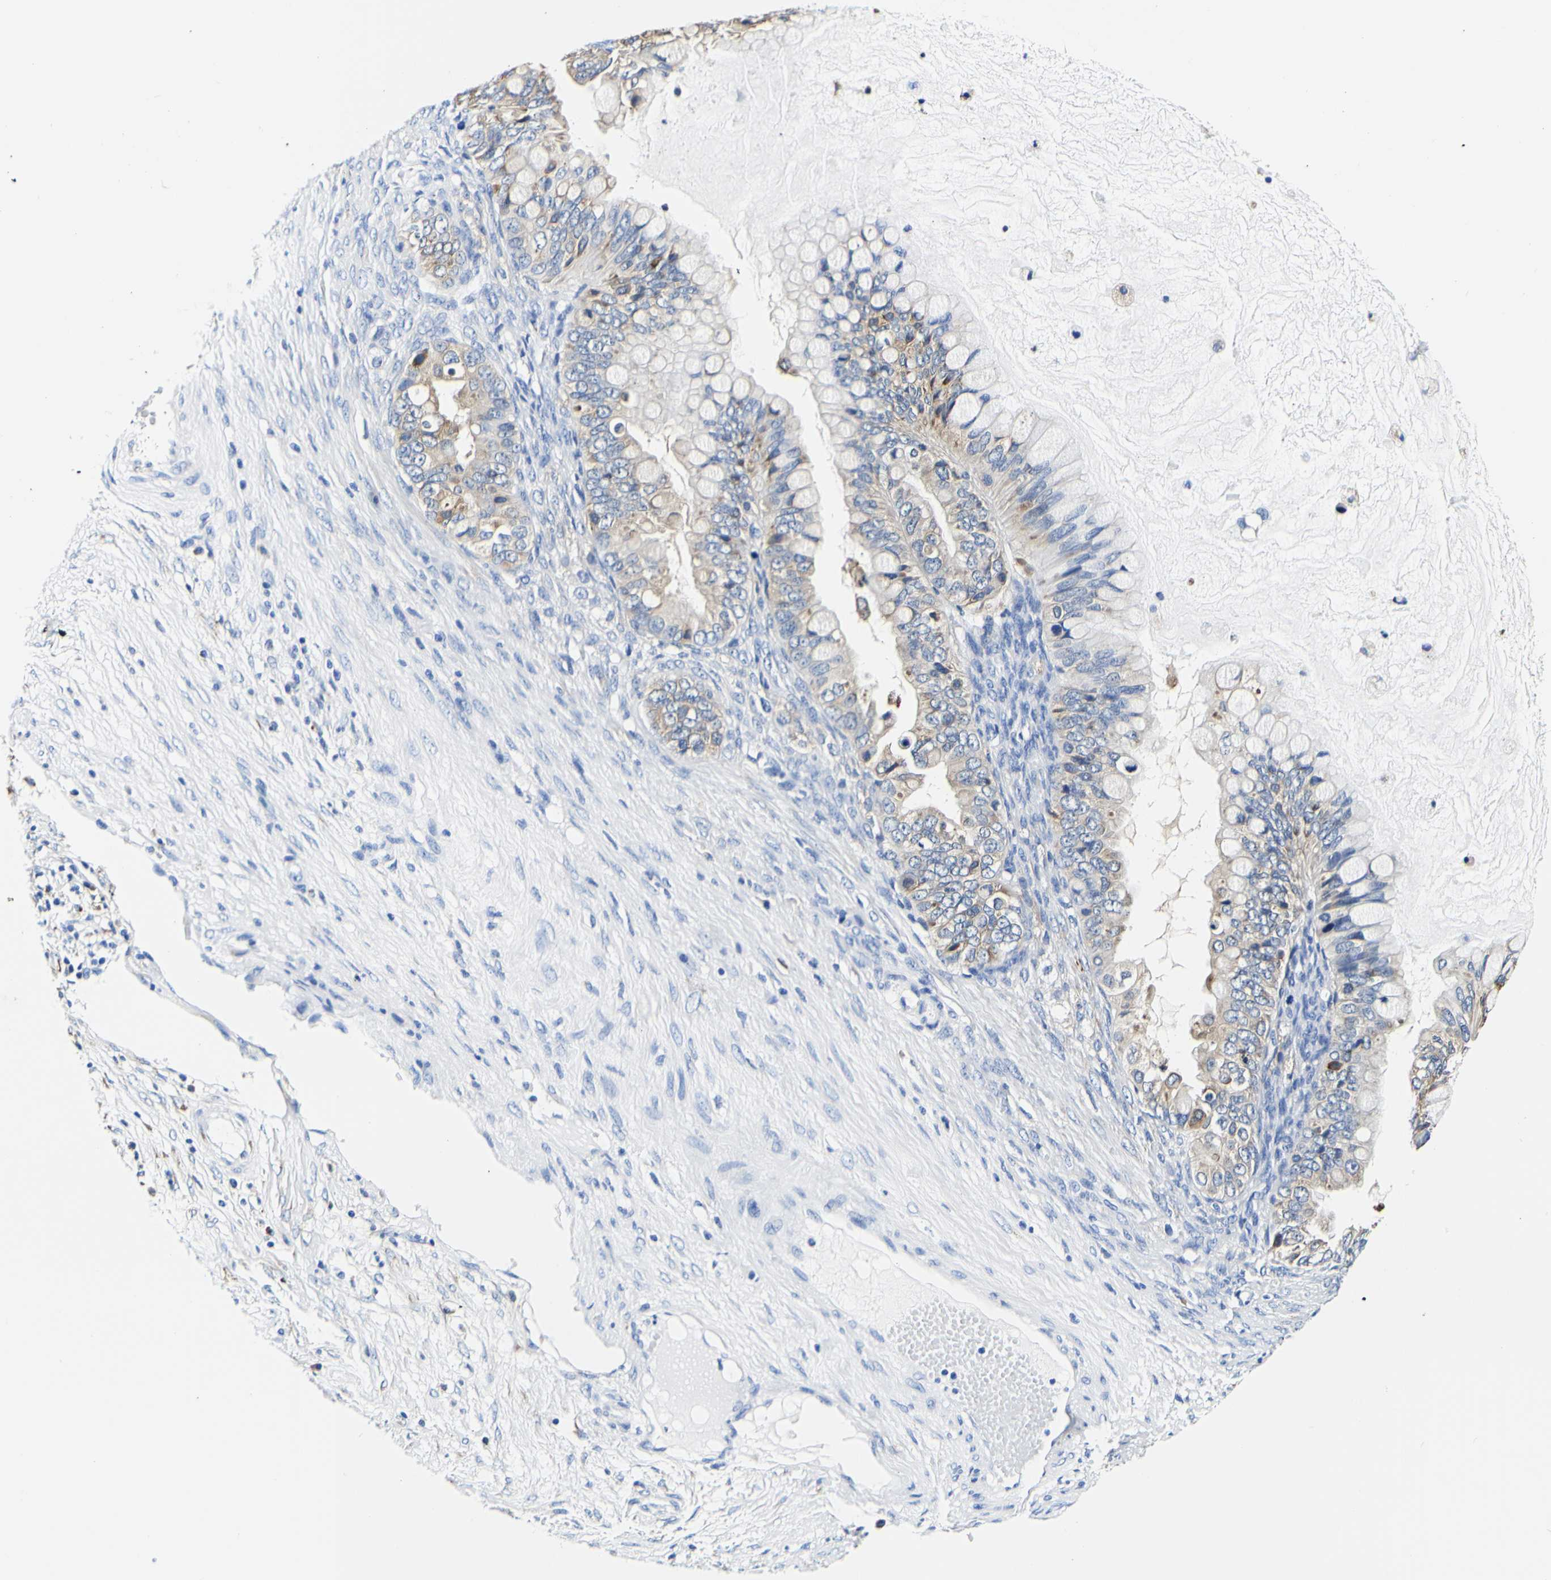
{"staining": {"intensity": "weak", "quantity": "25%-75%", "location": "cytoplasmic/membranous"}, "tissue": "ovarian cancer", "cell_type": "Tumor cells", "image_type": "cancer", "snomed": [{"axis": "morphology", "description": "Cystadenocarcinoma, mucinous, NOS"}, {"axis": "topography", "description": "Ovary"}], "caption": "Weak cytoplasmic/membranous staining is present in about 25%-75% of tumor cells in mucinous cystadenocarcinoma (ovarian). (Brightfield microscopy of DAB IHC at high magnification).", "gene": "P4HB", "patient": {"sex": "female", "age": 80}}